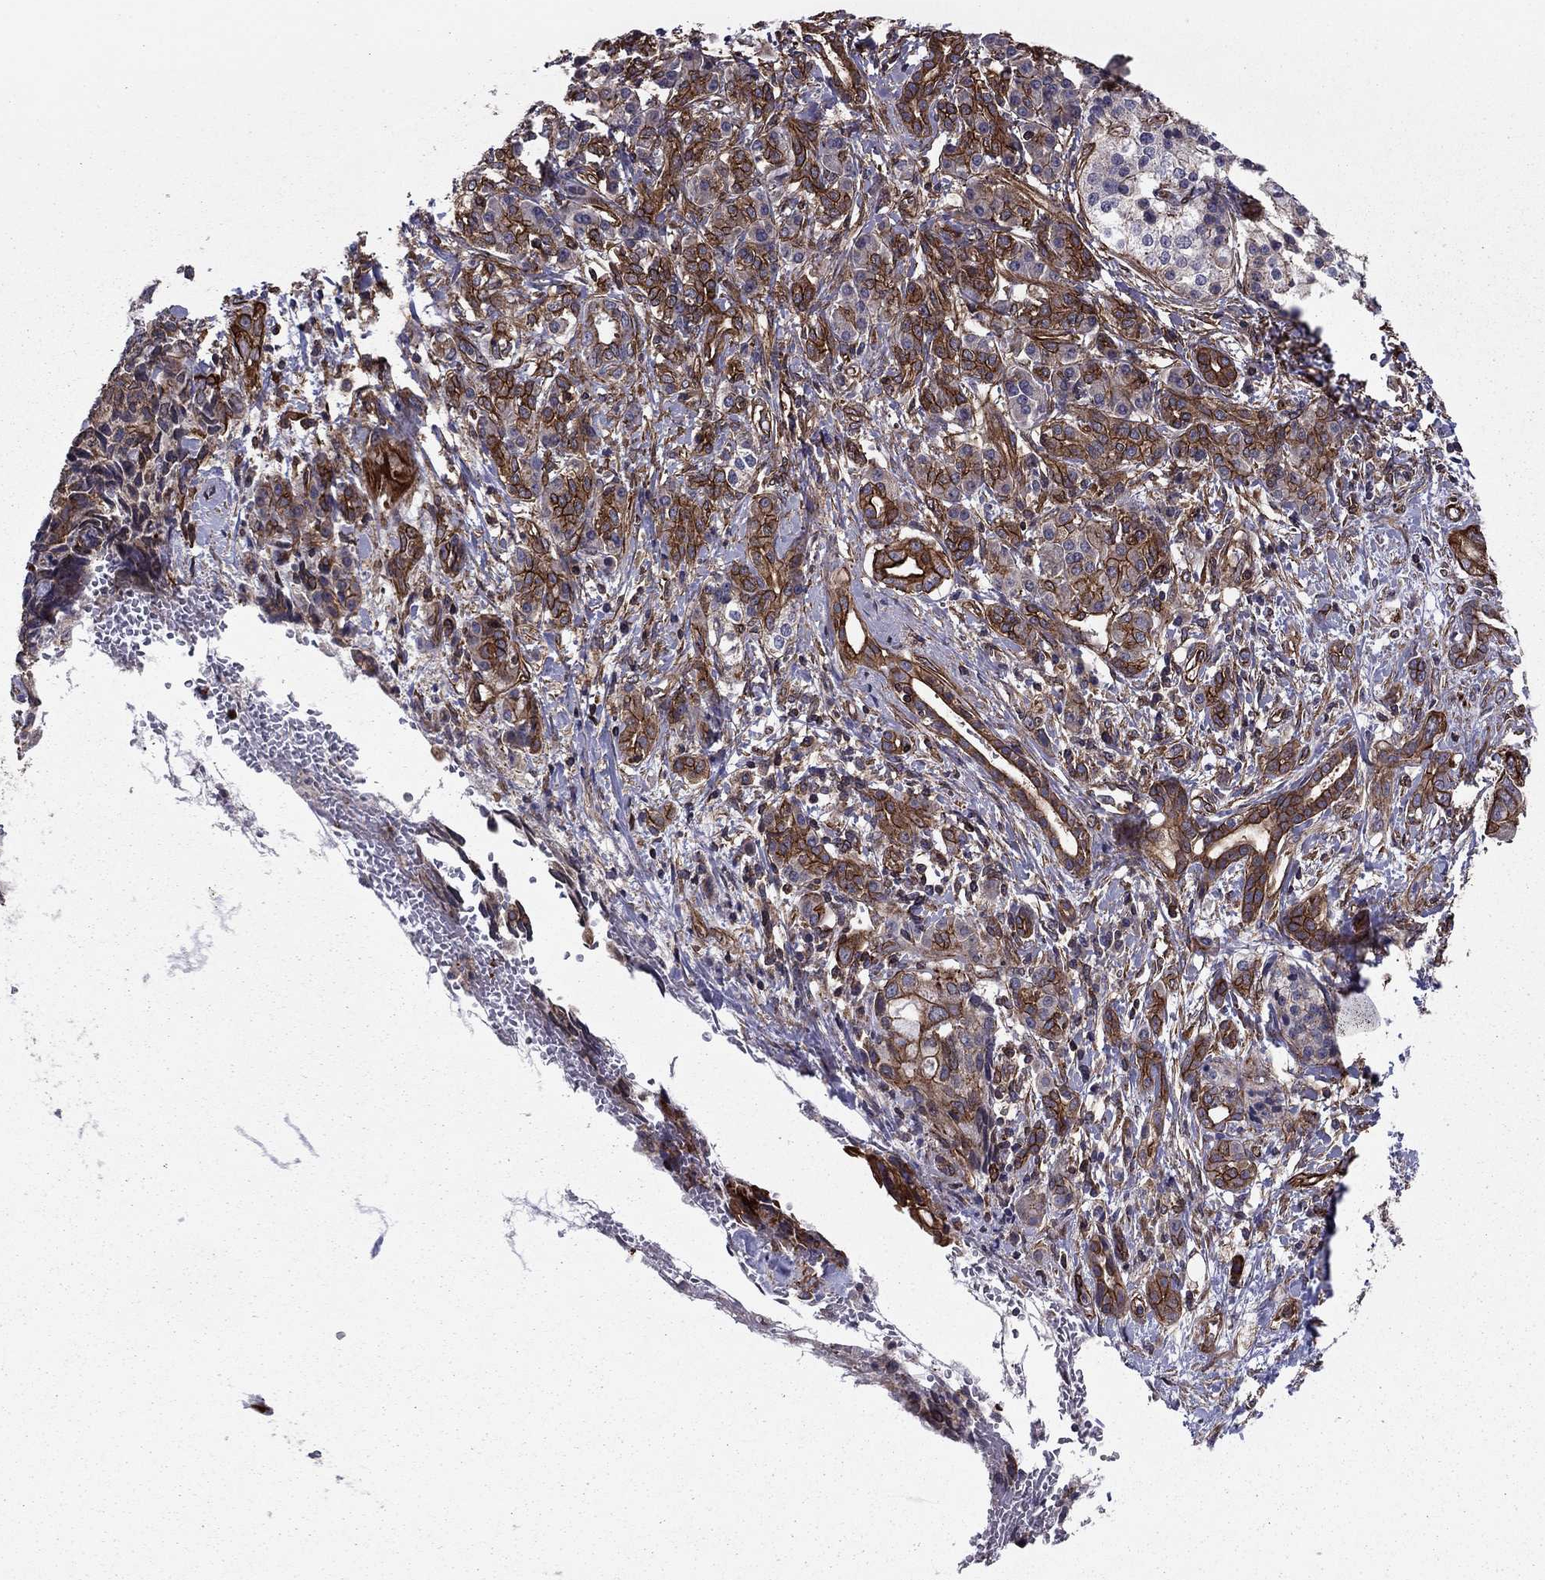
{"staining": {"intensity": "strong", "quantity": "25%-75%", "location": "cytoplasmic/membranous"}, "tissue": "pancreatic cancer", "cell_type": "Tumor cells", "image_type": "cancer", "snomed": [{"axis": "morphology", "description": "Adenocarcinoma, NOS"}, {"axis": "topography", "description": "Pancreas"}], "caption": "Immunohistochemical staining of human pancreatic adenocarcinoma exhibits strong cytoplasmic/membranous protein staining in about 25%-75% of tumor cells. The staining was performed using DAB, with brown indicating positive protein expression. Nuclei are stained blue with hematoxylin.", "gene": "SHMT1", "patient": {"sex": "female", "age": 56}}